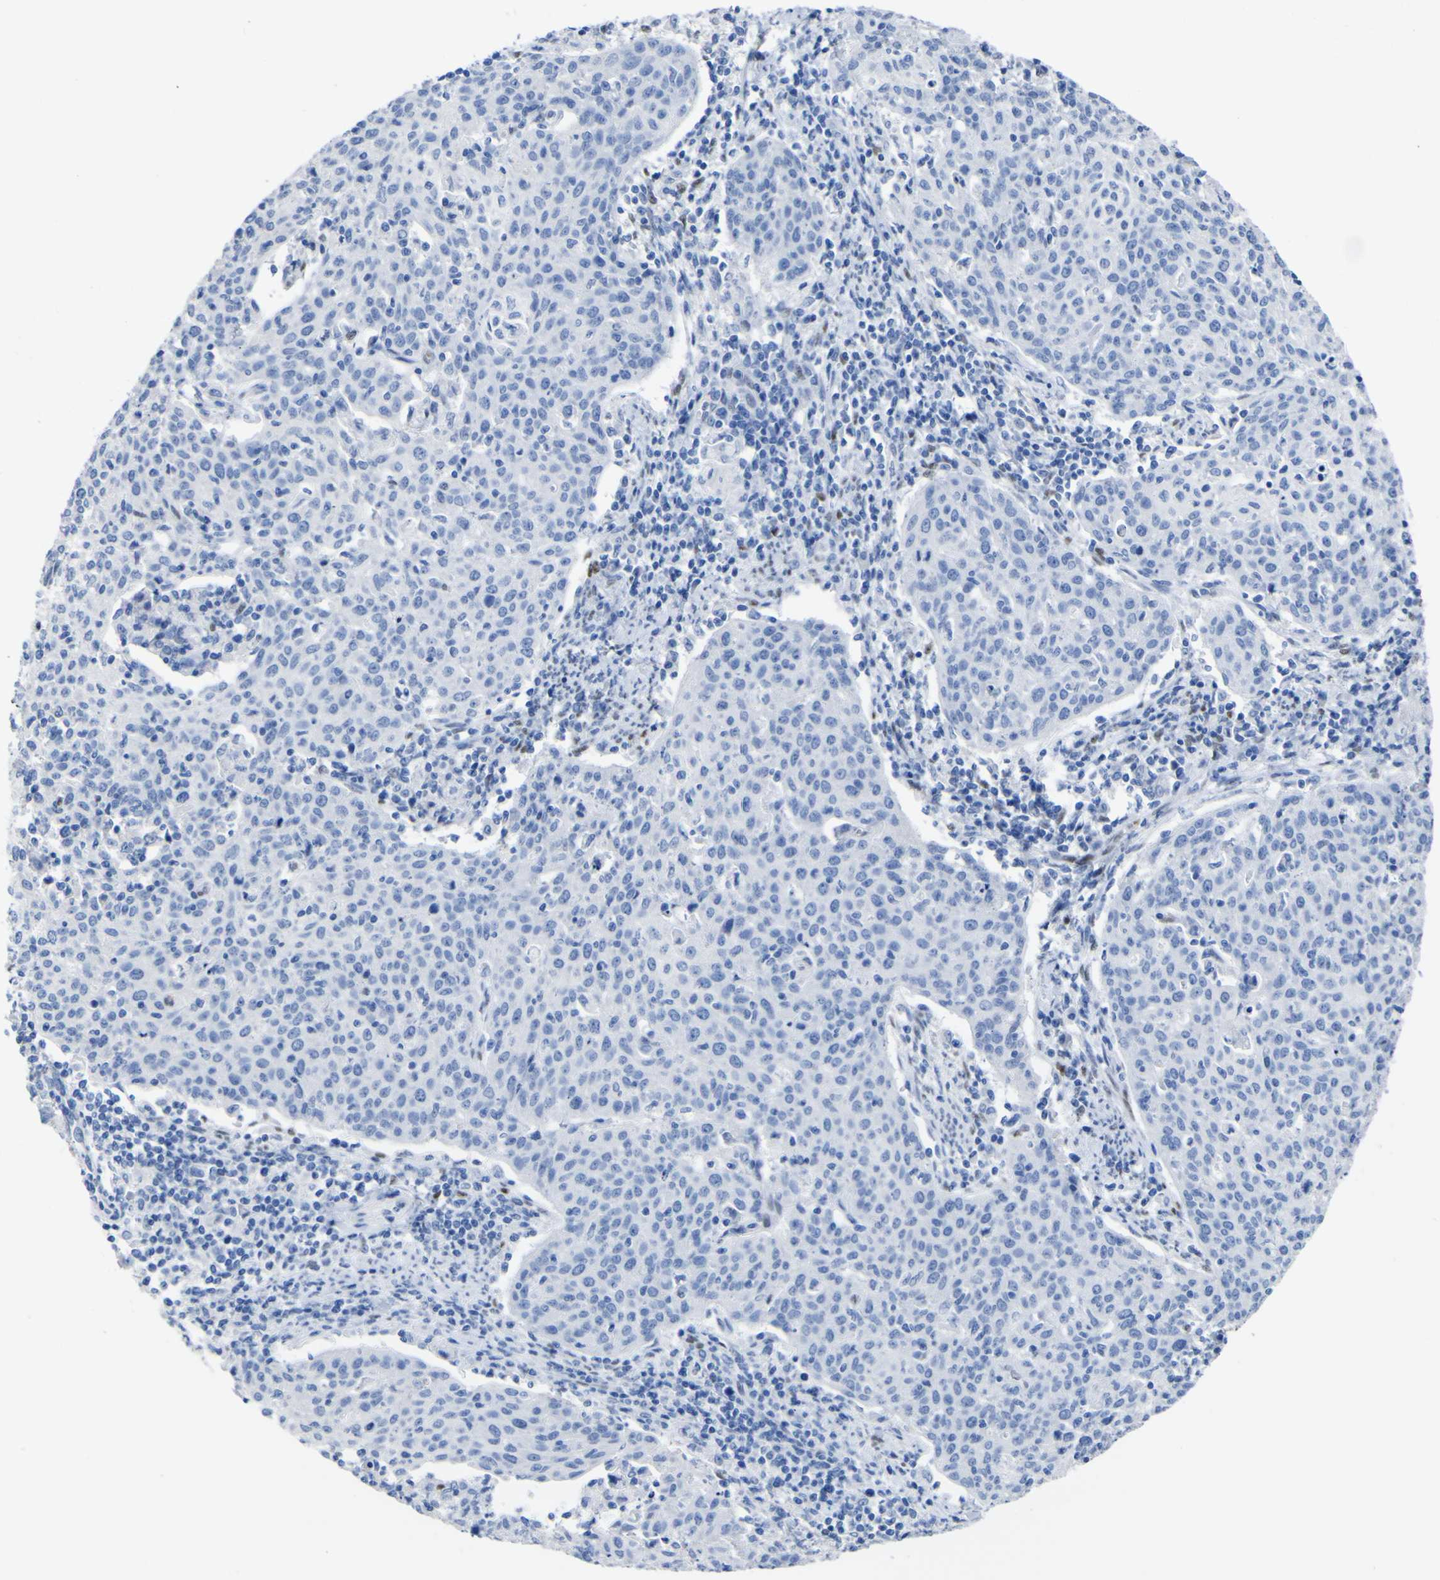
{"staining": {"intensity": "negative", "quantity": "none", "location": "none"}, "tissue": "cervical cancer", "cell_type": "Tumor cells", "image_type": "cancer", "snomed": [{"axis": "morphology", "description": "Squamous cell carcinoma, NOS"}, {"axis": "topography", "description": "Cervix"}], "caption": "This is an immunohistochemistry photomicrograph of cervical cancer. There is no expression in tumor cells.", "gene": "DACH1", "patient": {"sex": "female", "age": 38}}